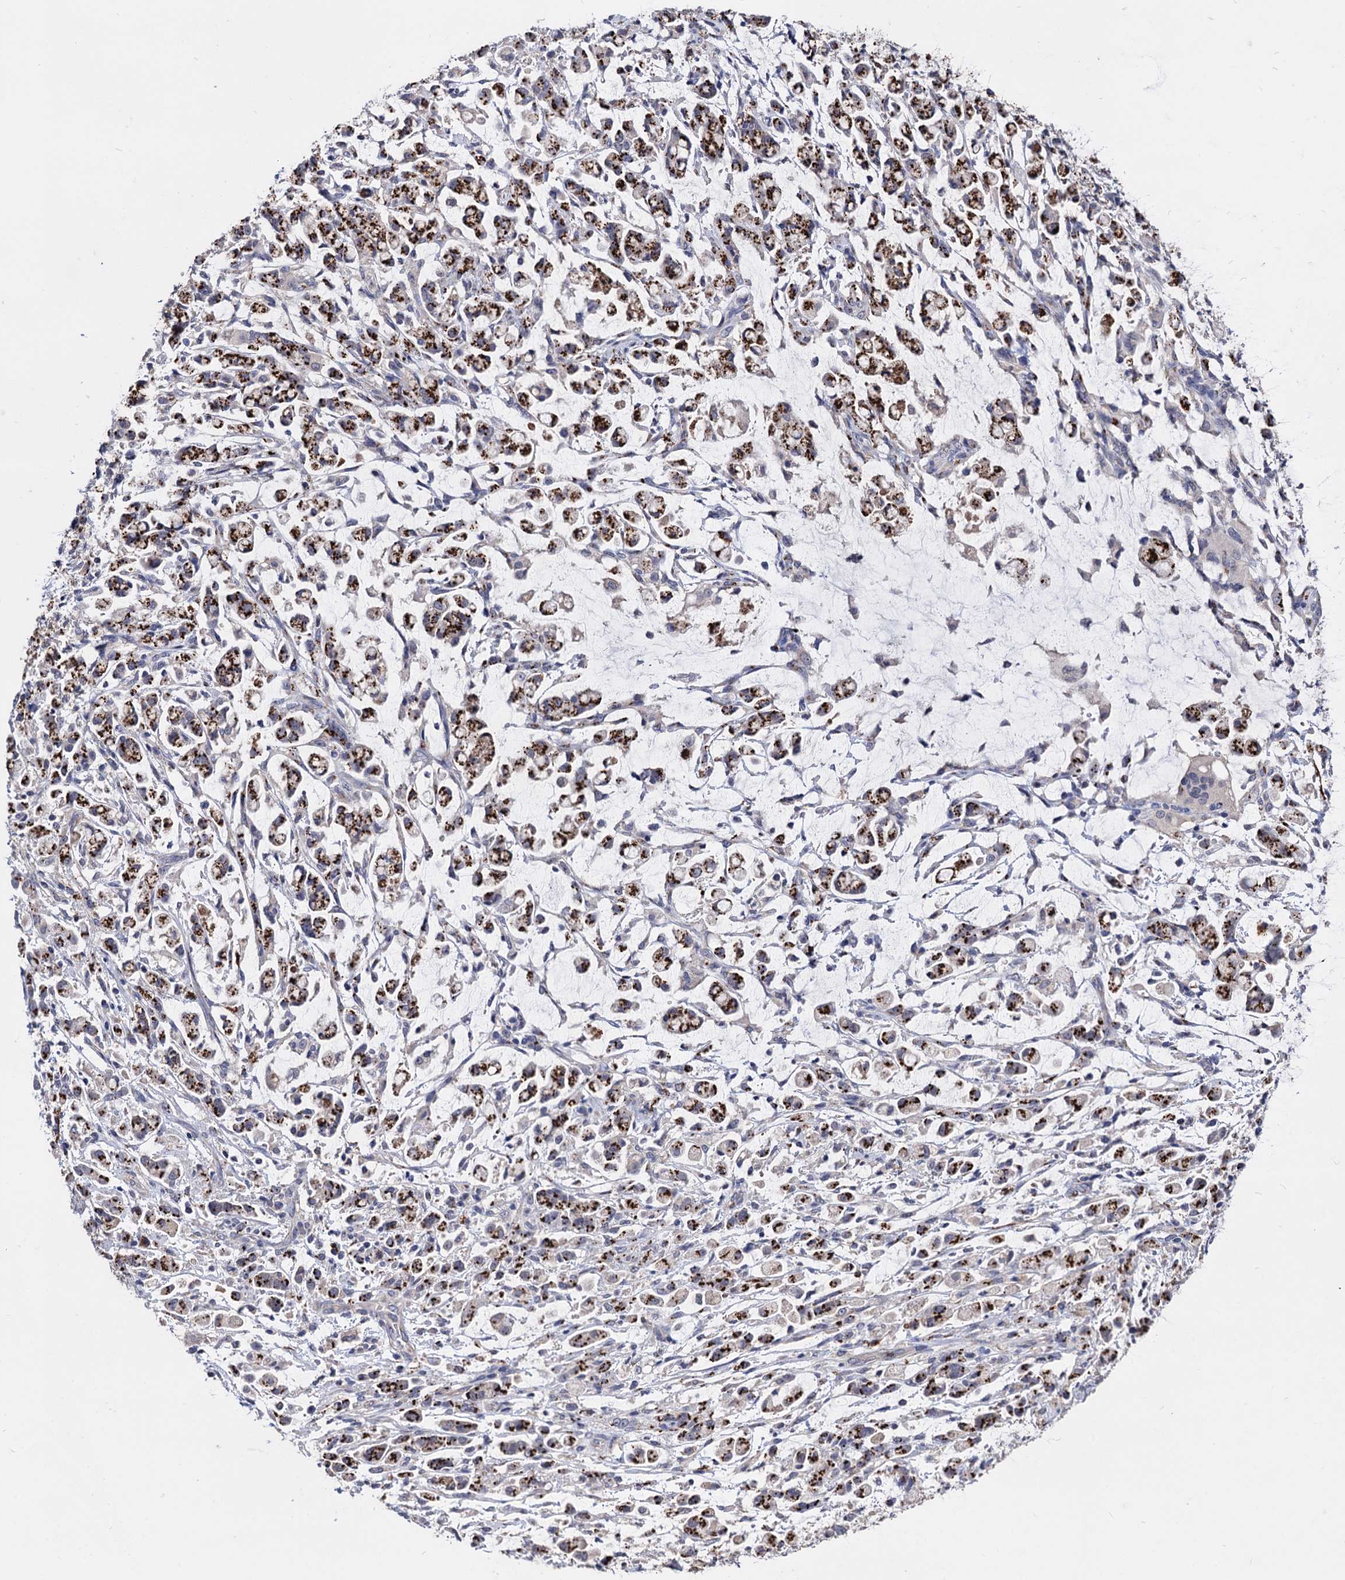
{"staining": {"intensity": "strong", "quantity": ">75%", "location": "cytoplasmic/membranous"}, "tissue": "stomach cancer", "cell_type": "Tumor cells", "image_type": "cancer", "snomed": [{"axis": "morphology", "description": "Adenocarcinoma, NOS"}, {"axis": "topography", "description": "Stomach"}], "caption": "Protein staining by immunohistochemistry (IHC) shows strong cytoplasmic/membranous expression in about >75% of tumor cells in stomach adenocarcinoma.", "gene": "ESD", "patient": {"sex": "female", "age": 60}}